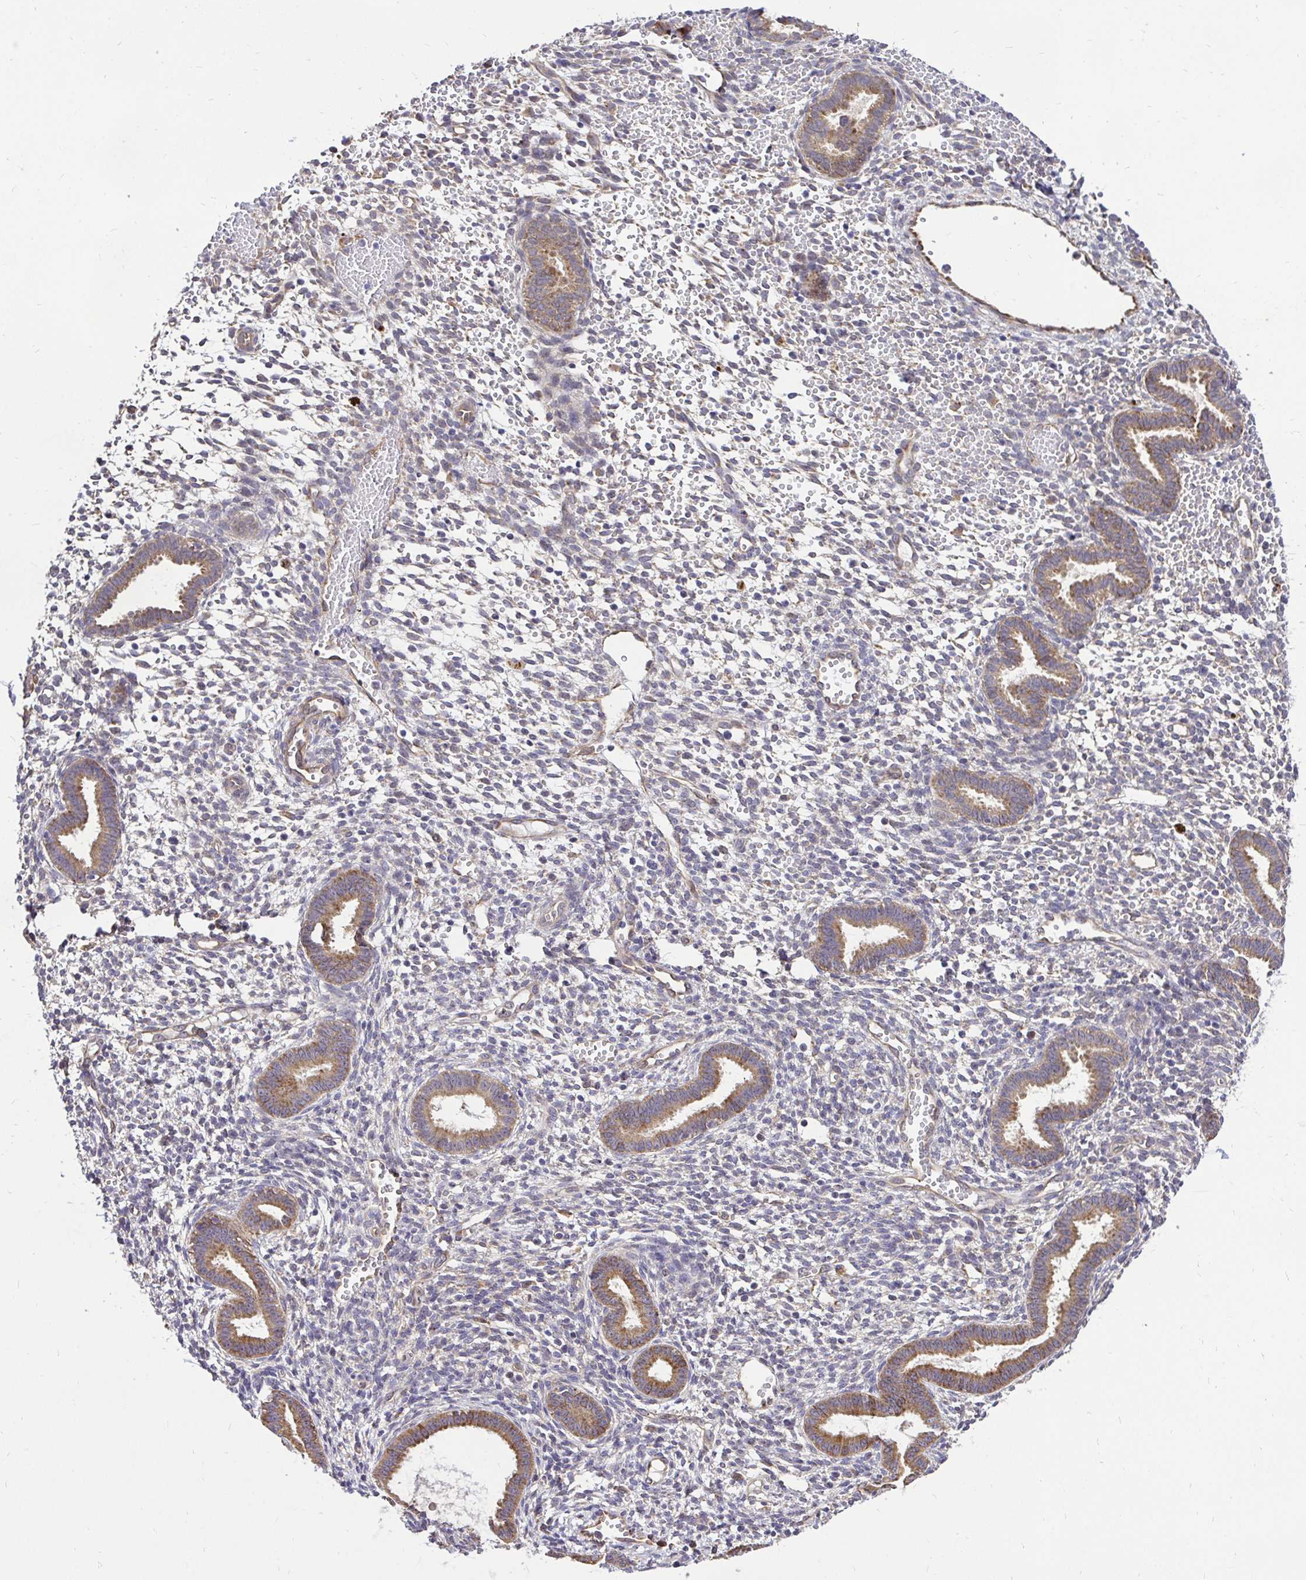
{"staining": {"intensity": "negative", "quantity": "none", "location": "none"}, "tissue": "endometrium", "cell_type": "Cells in endometrial stroma", "image_type": "normal", "snomed": [{"axis": "morphology", "description": "Normal tissue, NOS"}, {"axis": "topography", "description": "Endometrium"}], "caption": "This is a histopathology image of IHC staining of benign endometrium, which shows no positivity in cells in endometrial stroma. (DAB immunohistochemistry (IHC) with hematoxylin counter stain).", "gene": "CCDC122", "patient": {"sex": "female", "age": 36}}